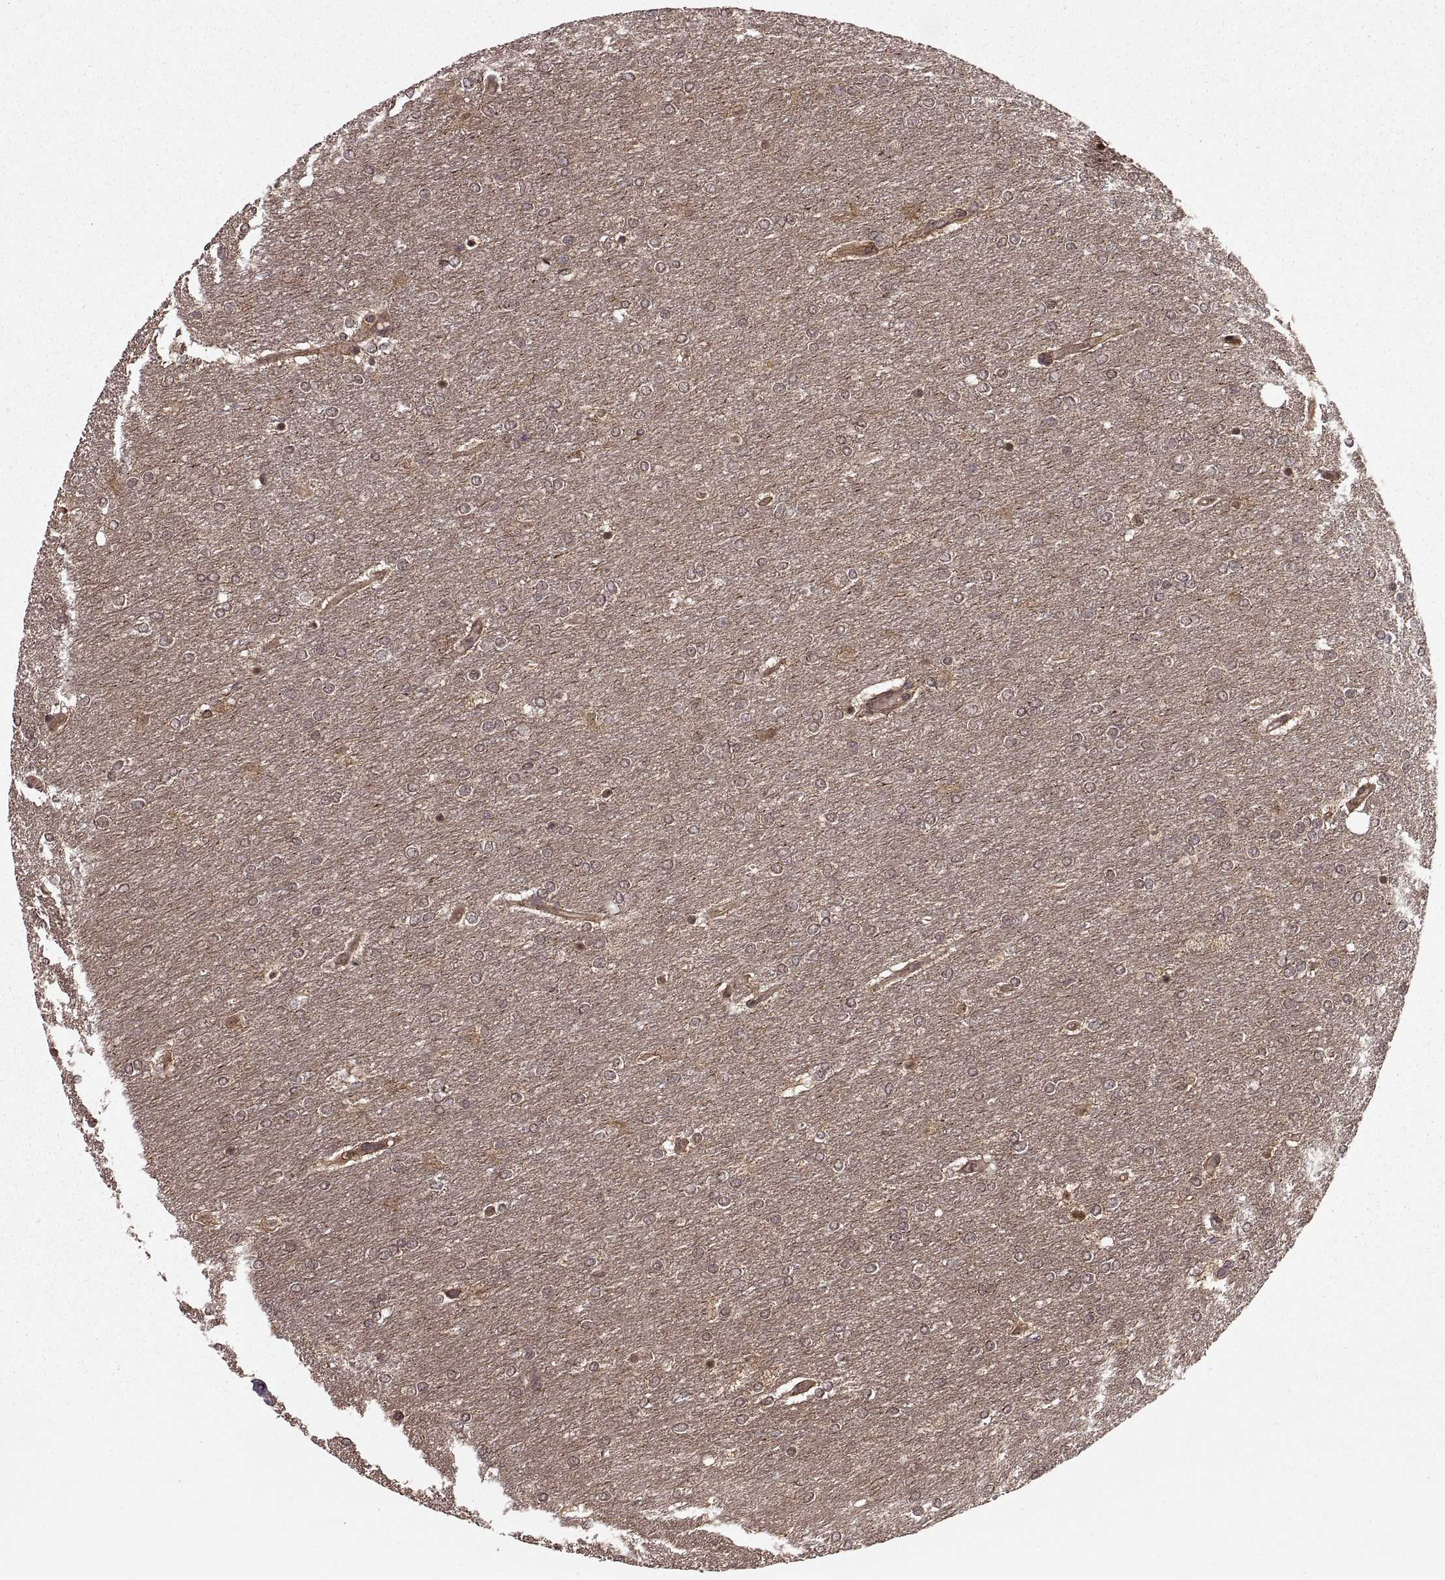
{"staining": {"intensity": "weak", "quantity": ">75%", "location": "cytoplasmic/membranous"}, "tissue": "glioma", "cell_type": "Tumor cells", "image_type": "cancer", "snomed": [{"axis": "morphology", "description": "Glioma, malignant, High grade"}, {"axis": "topography", "description": "Brain"}], "caption": "IHC staining of malignant high-grade glioma, which exhibits low levels of weak cytoplasmic/membranous positivity in about >75% of tumor cells indicating weak cytoplasmic/membranous protein positivity. The staining was performed using DAB (3,3'-diaminobenzidine) (brown) for protein detection and nuclei were counterstained in hematoxylin (blue).", "gene": "DEDD", "patient": {"sex": "female", "age": 61}}